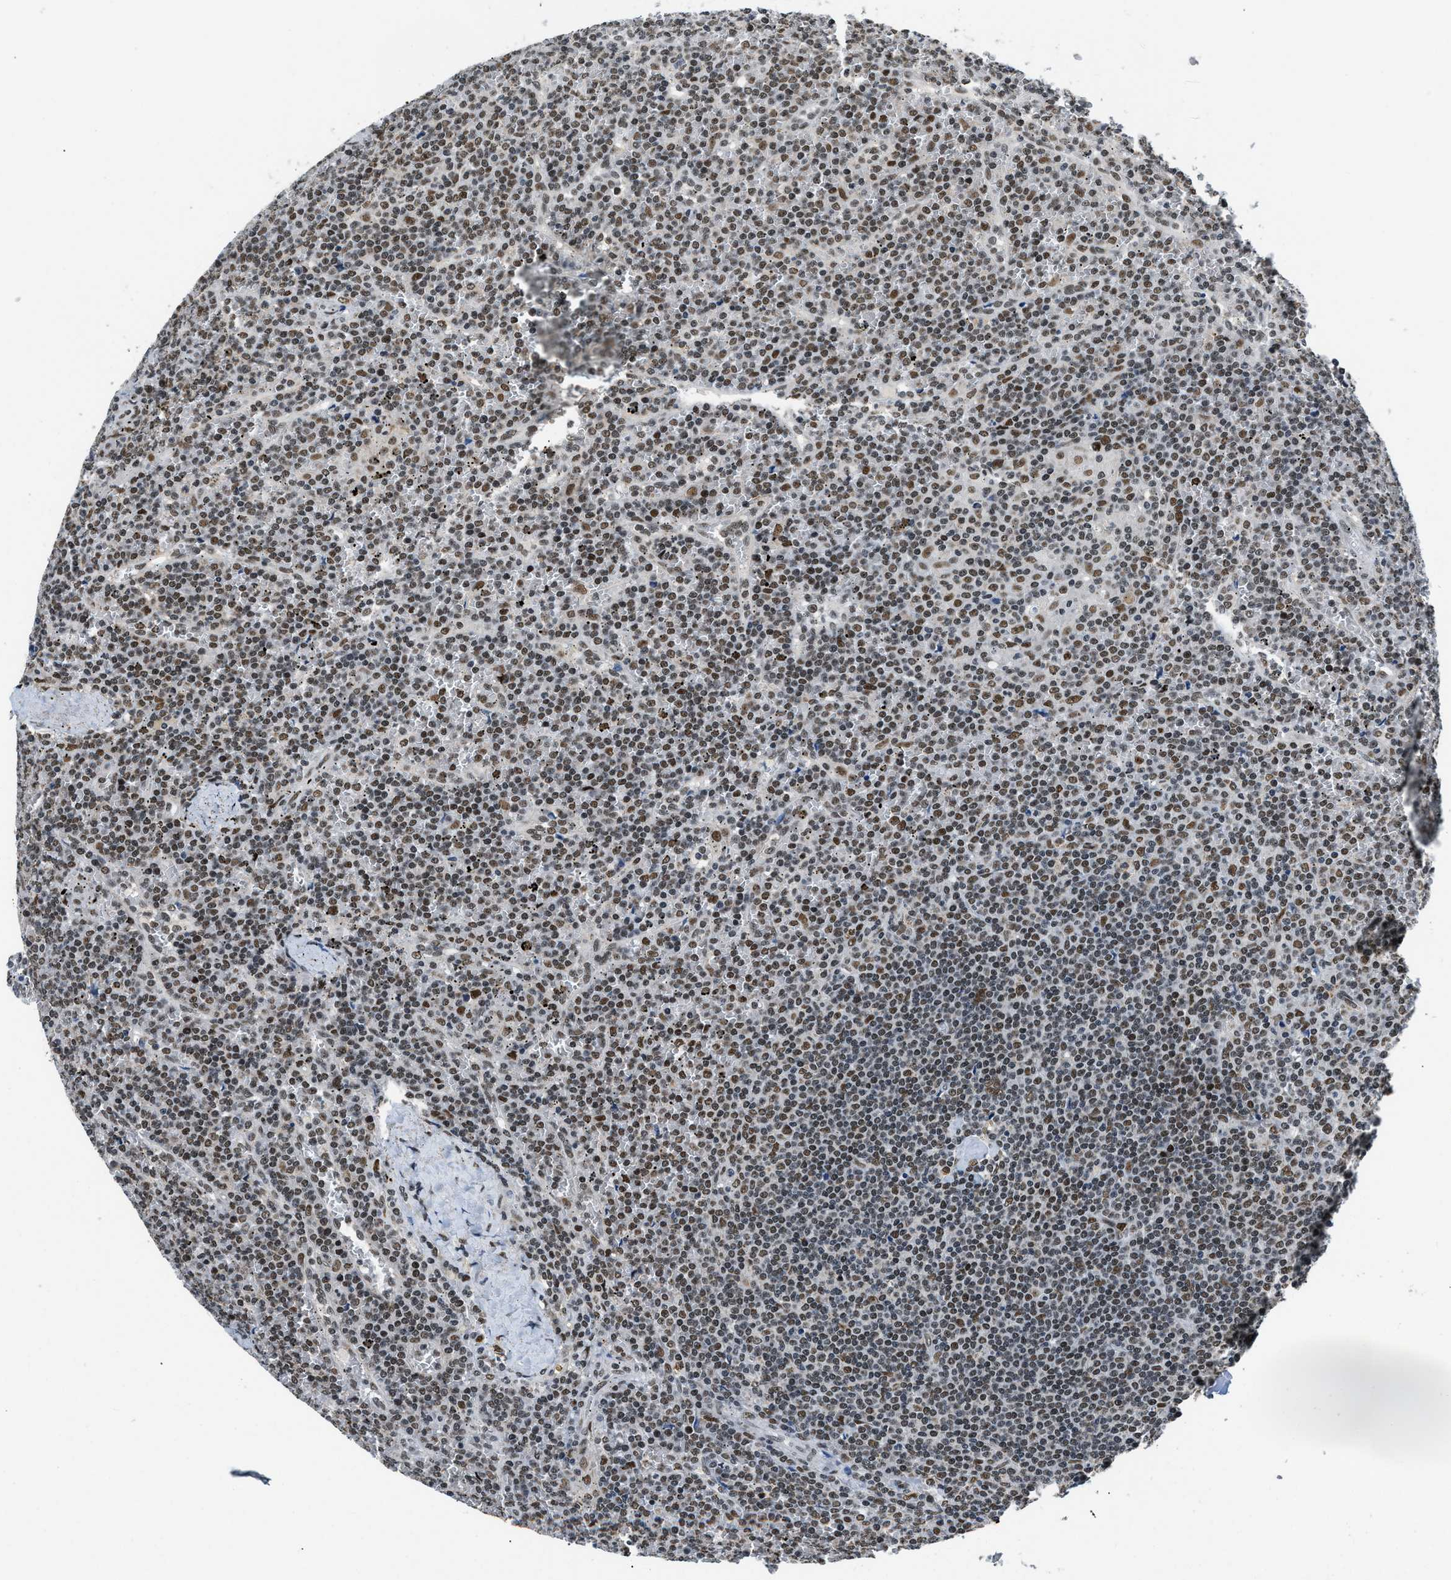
{"staining": {"intensity": "moderate", "quantity": "25%-75%", "location": "nuclear"}, "tissue": "lymphoma", "cell_type": "Tumor cells", "image_type": "cancer", "snomed": [{"axis": "morphology", "description": "Malignant lymphoma, non-Hodgkin's type, Low grade"}, {"axis": "topography", "description": "Spleen"}], "caption": "IHC micrograph of human low-grade malignant lymphoma, non-Hodgkin's type stained for a protein (brown), which displays medium levels of moderate nuclear positivity in about 25%-75% of tumor cells.", "gene": "KDM3B", "patient": {"sex": "female", "age": 19}}